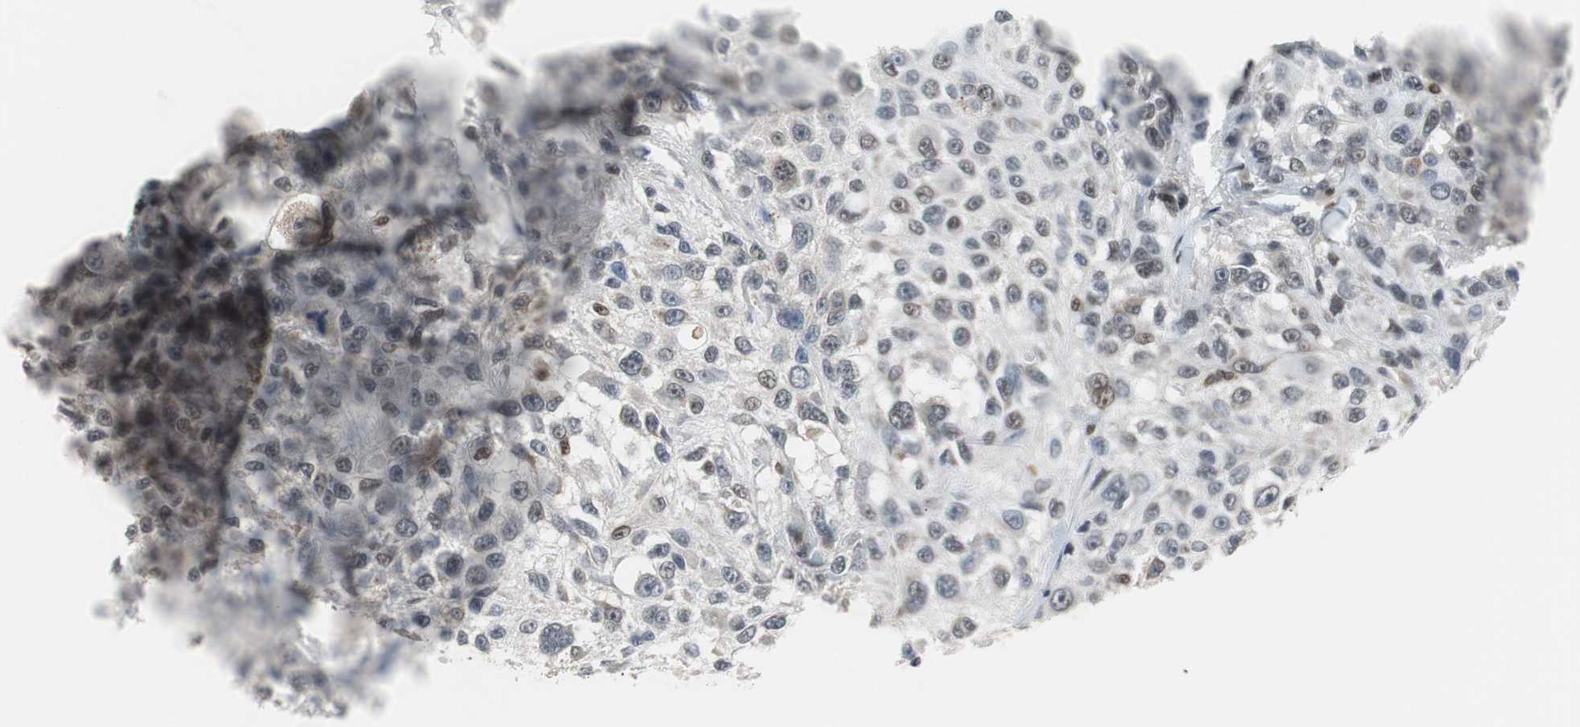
{"staining": {"intensity": "weak", "quantity": "25%-75%", "location": "nuclear"}, "tissue": "melanoma", "cell_type": "Tumor cells", "image_type": "cancer", "snomed": [{"axis": "morphology", "description": "Necrosis, NOS"}, {"axis": "morphology", "description": "Malignant melanoma, NOS"}, {"axis": "topography", "description": "Skin"}], "caption": "Weak nuclear positivity is identified in approximately 25%-75% of tumor cells in melanoma. (Stains: DAB in brown, nuclei in blue, Microscopy: brightfield microscopy at high magnification).", "gene": "SIRT1", "patient": {"sex": "female", "age": 87}}